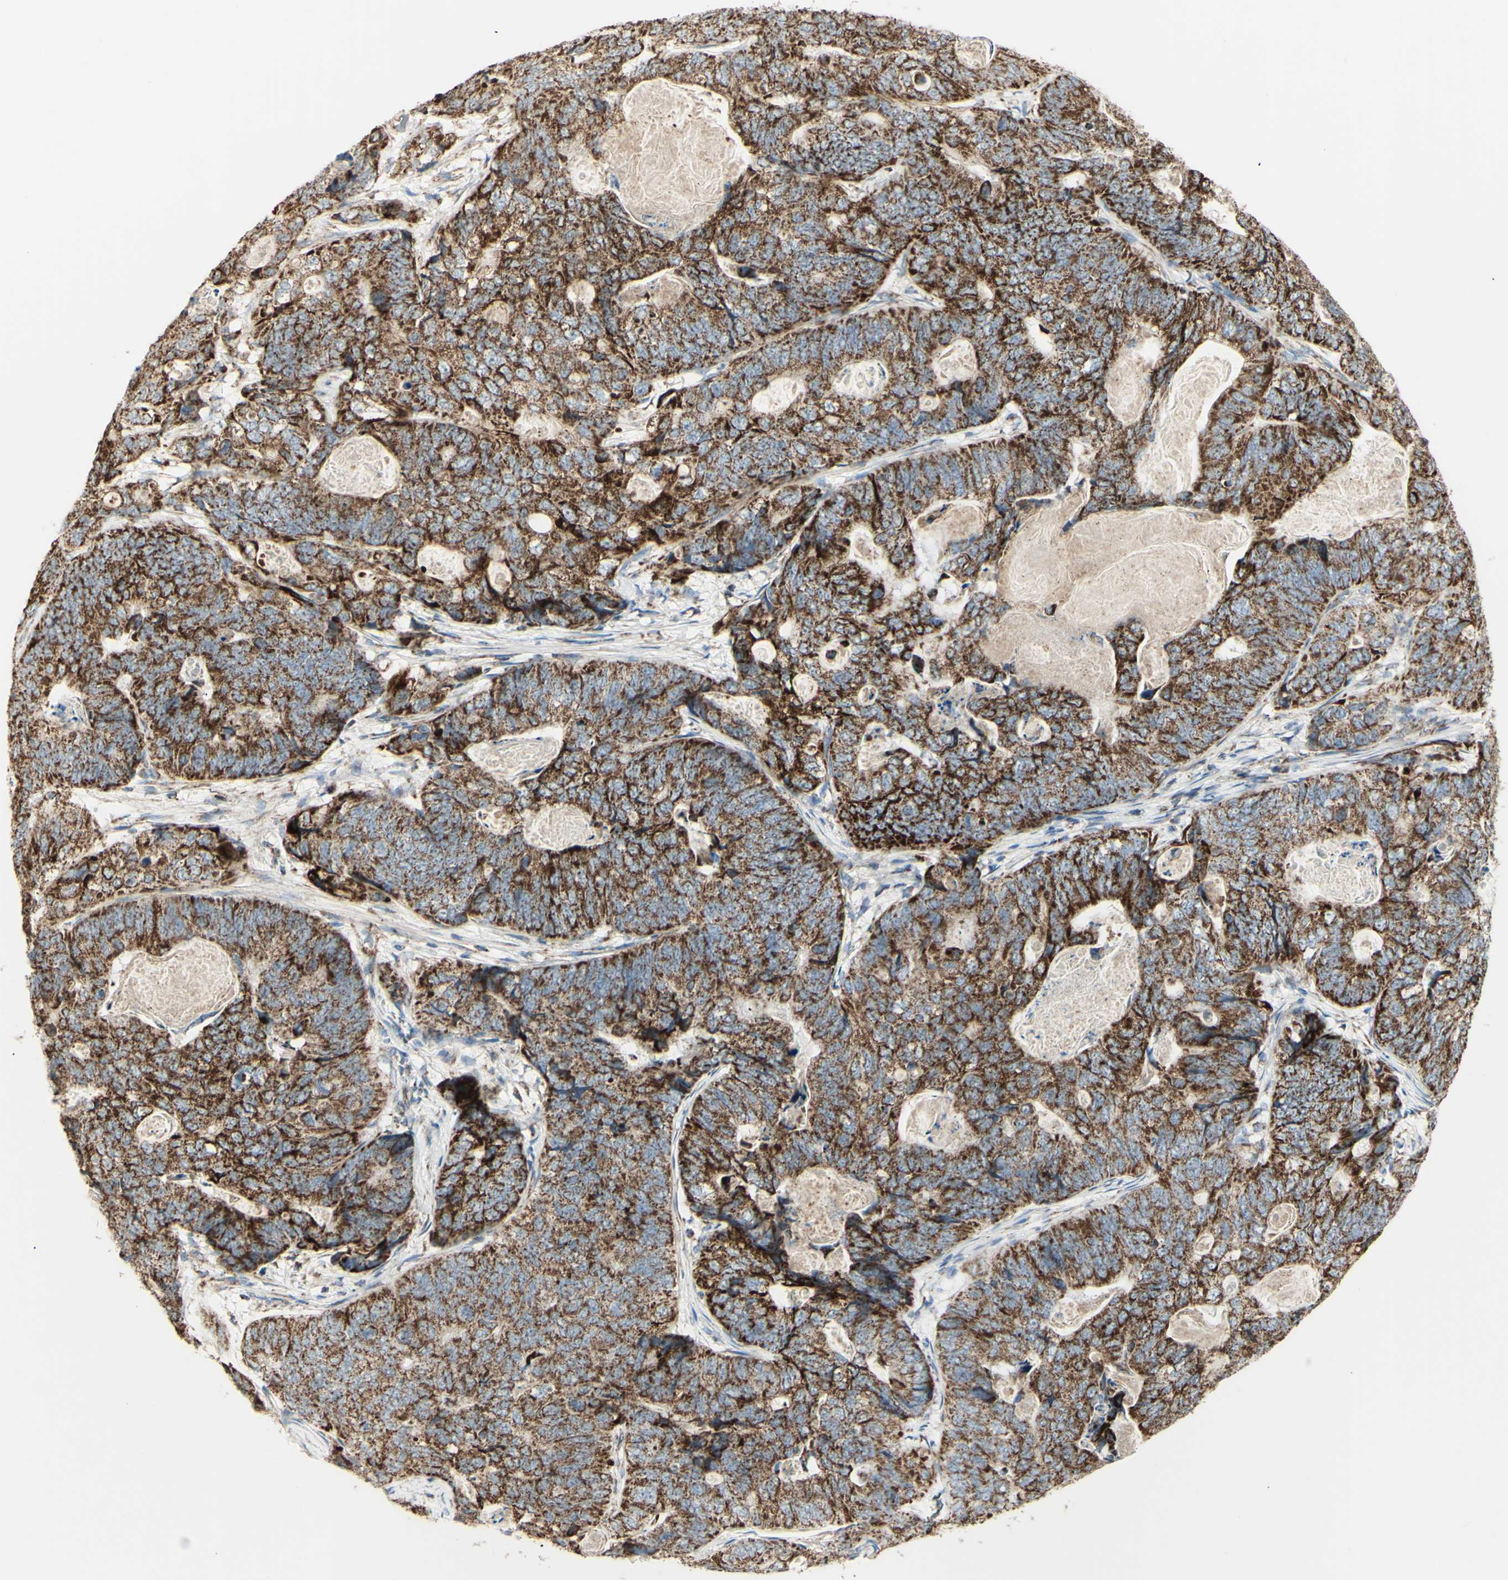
{"staining": {"intensity": "moderate", "quantity": ">75%", "location": "cytoplasmic/membranous"}, "tissue": "stomach cancer", "cell_type": "Tumor cells", "image_type": "cancer", "snomed": [{"axis": "morphology", "description": "Adenocarcinoma, NOS"}, {"axis": "topography", "description": "Stomach"}], "caption": "Stomach adenocarcinoma was stained to show a protein in brown. There is medium levels of moderate cytoplasmic/membranous expression in approximately >75% of tumor cells. Immunohistochemistry (ihc) stains the protein in brown and the nuclei are stained blue.", "gene": "LETM1", "patient": {"sex": "female", "age": 89}}